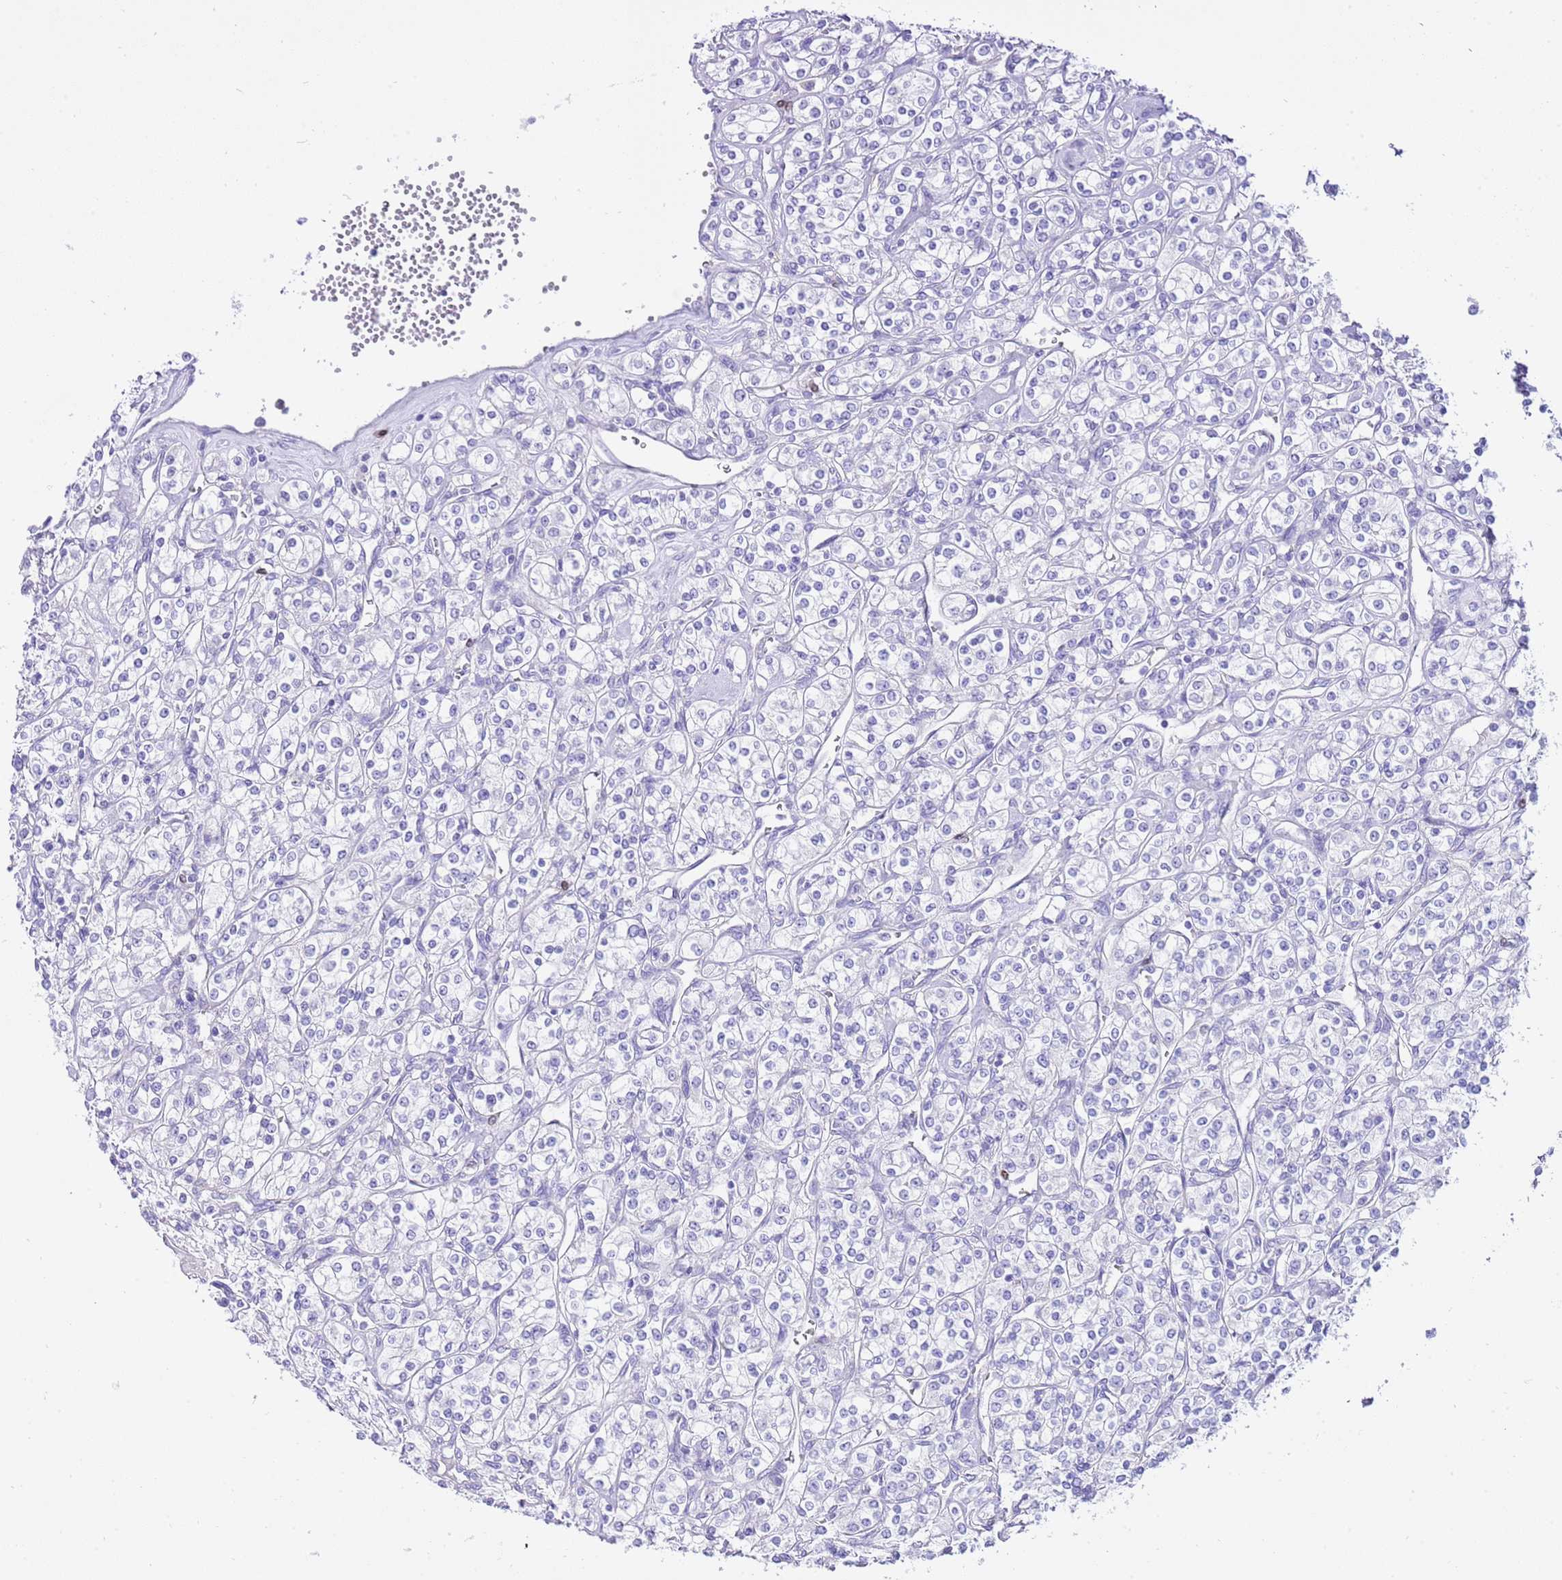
{"staining": {"intensity": "negative", "quantity": "none", "location": "none"}, "tissue": "renal cancer", "cell_type": "Tumor cells", "image_type": "cancer", "snomed": [{"axis": "morphology", "description": "Adenocarcinoma, NOS"}, {"axis": "topography", "description": "Kidney"}], "caption": "The image shows no significant expression in tumor cells of adenocarcinoma (renal). (Brightfield microscopy of DAB immunohistochemistry at high magnification).", "gene": "BHLHA15", "patient": {"sex": "male", "age": 77}}